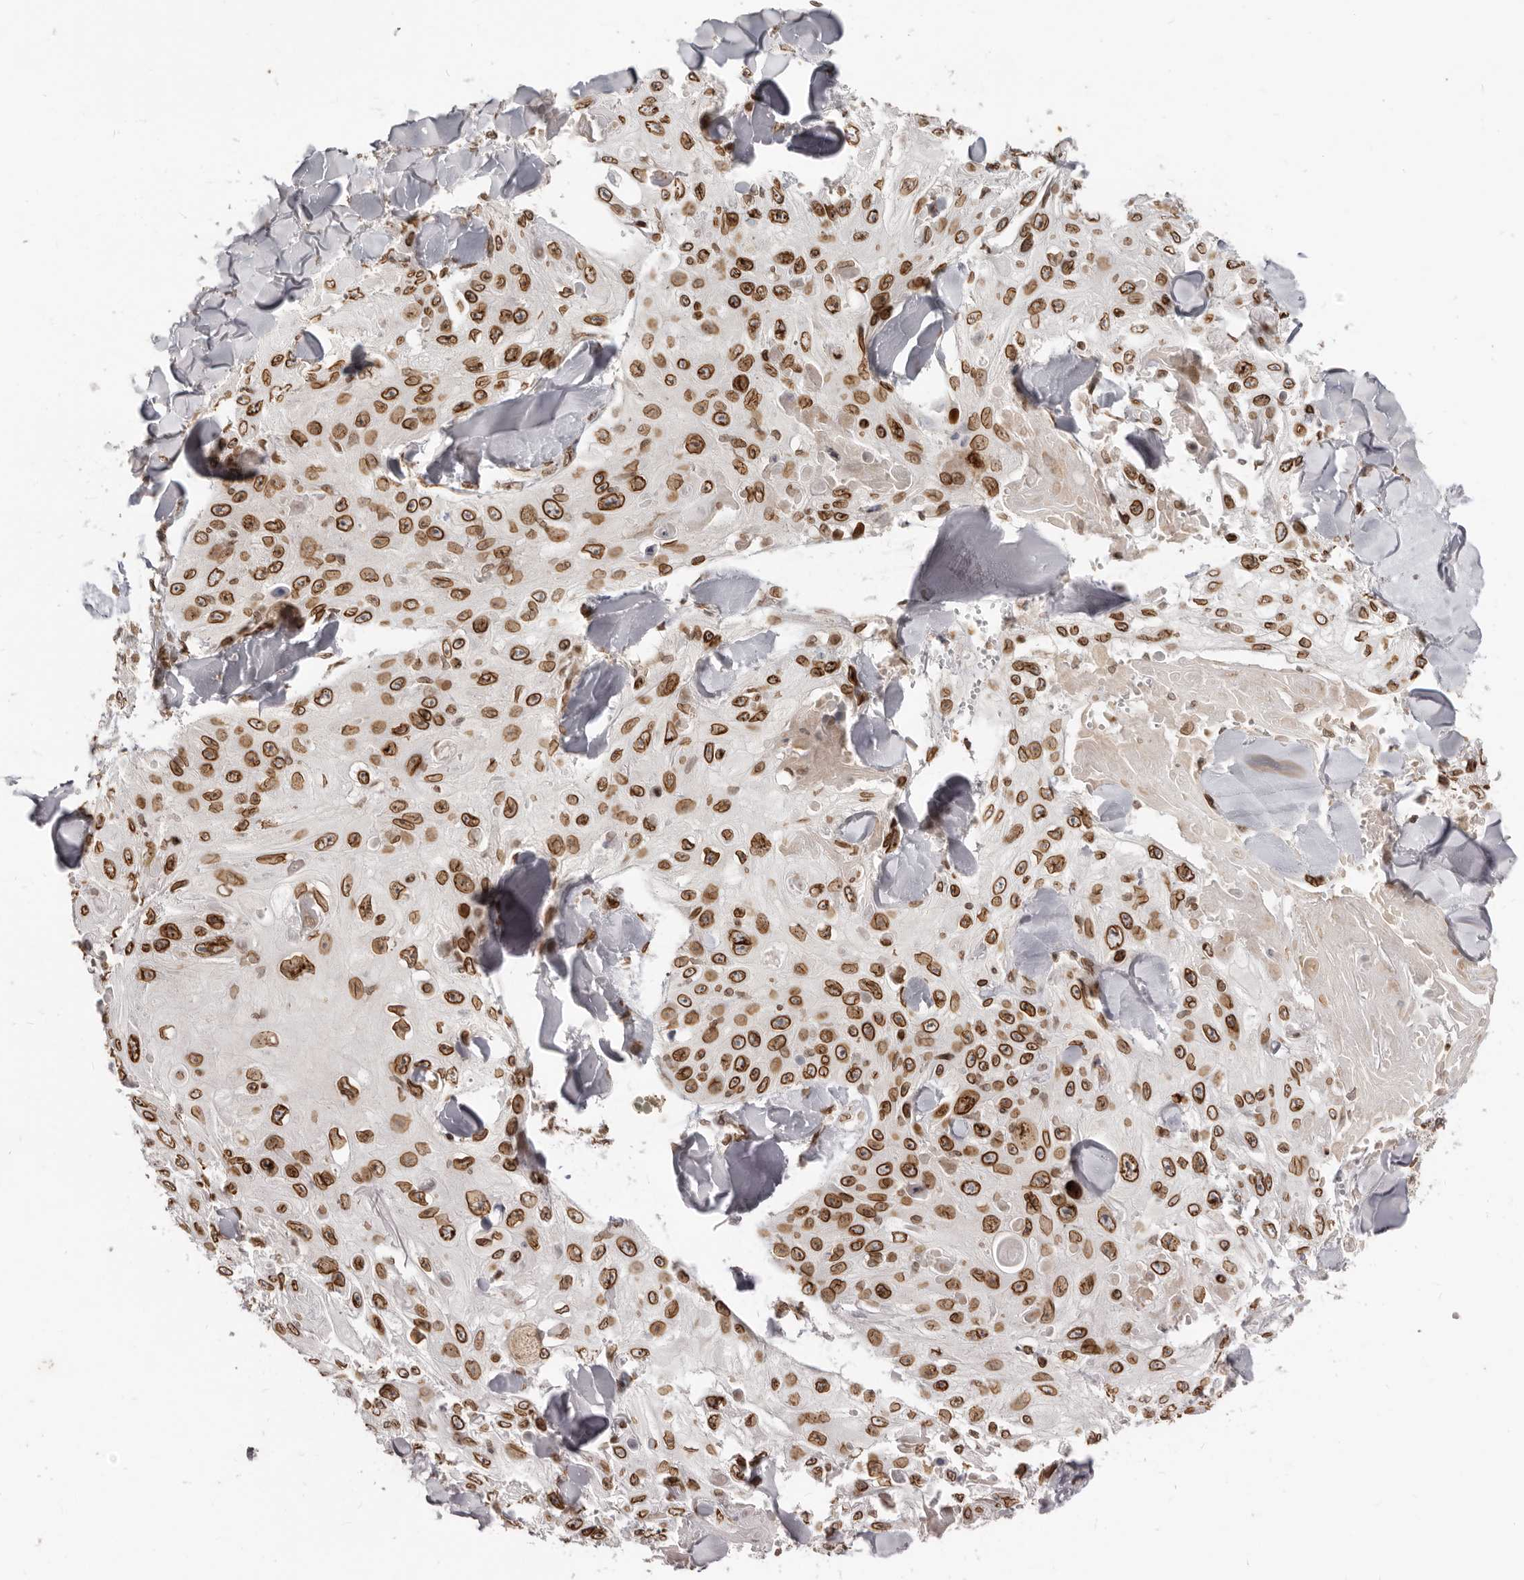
{"staining": {"intensity": "strong", "quantity": ">75%", "location": "cytoplasmic/membranous,nuclear"}, "tissue": "skin cancer", "cell_type": "Tumor cells", "image_type": "cancer", "snomed": [{"axis": "morphology", "description": "Squamous cell carcinoma, NOS"}, {"axis": "topography", "description": "Skin"}], "caption": "Squamous cell carcinoma (skin) stained for a protein reveals strong cytoplasmic/membranous and nuclear positivity in tumor cells.", "gene": "NUP153", "patient": {"sex": "male", "age": 86}}